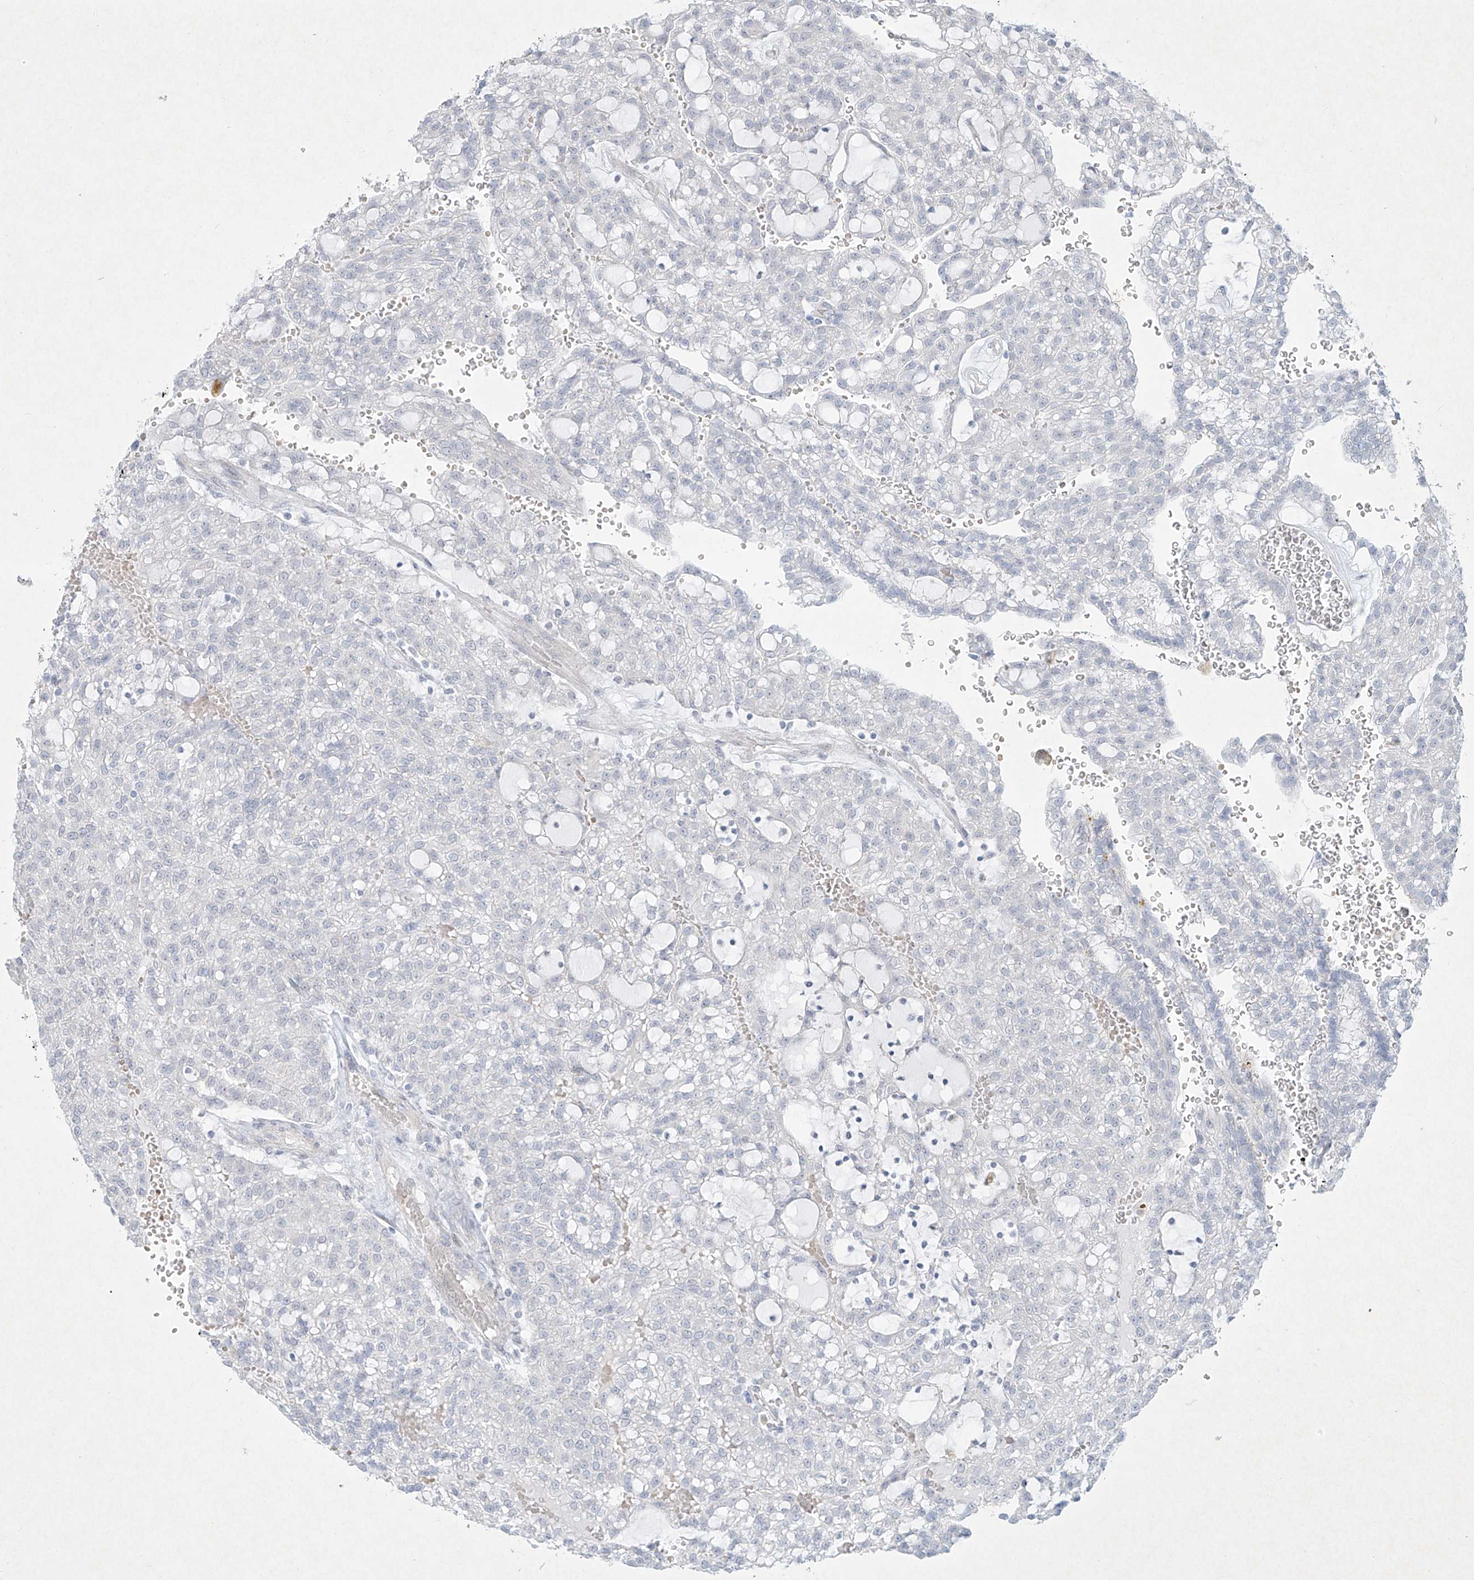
{"staining": {"intensity": "negative", "quantity": "none", "location": "none"}, "tissue": "renal cancer", "cell_type": "Tumor cells", "image_type": "cancer", "snomed": [{"axis": "morphology", "description": "Adenocarcinoma, NOS"}, {"axis": "topography", "description": "Kidney"}], "caption": "An image of human adenocarcinoma (renal) is negative for staining in tumor cells. (Immunohistochemistry (ihc), brightfield microscopy, high magnification).", "gene": "PAX6", "patient": {"sex": "male", "age": 63}}